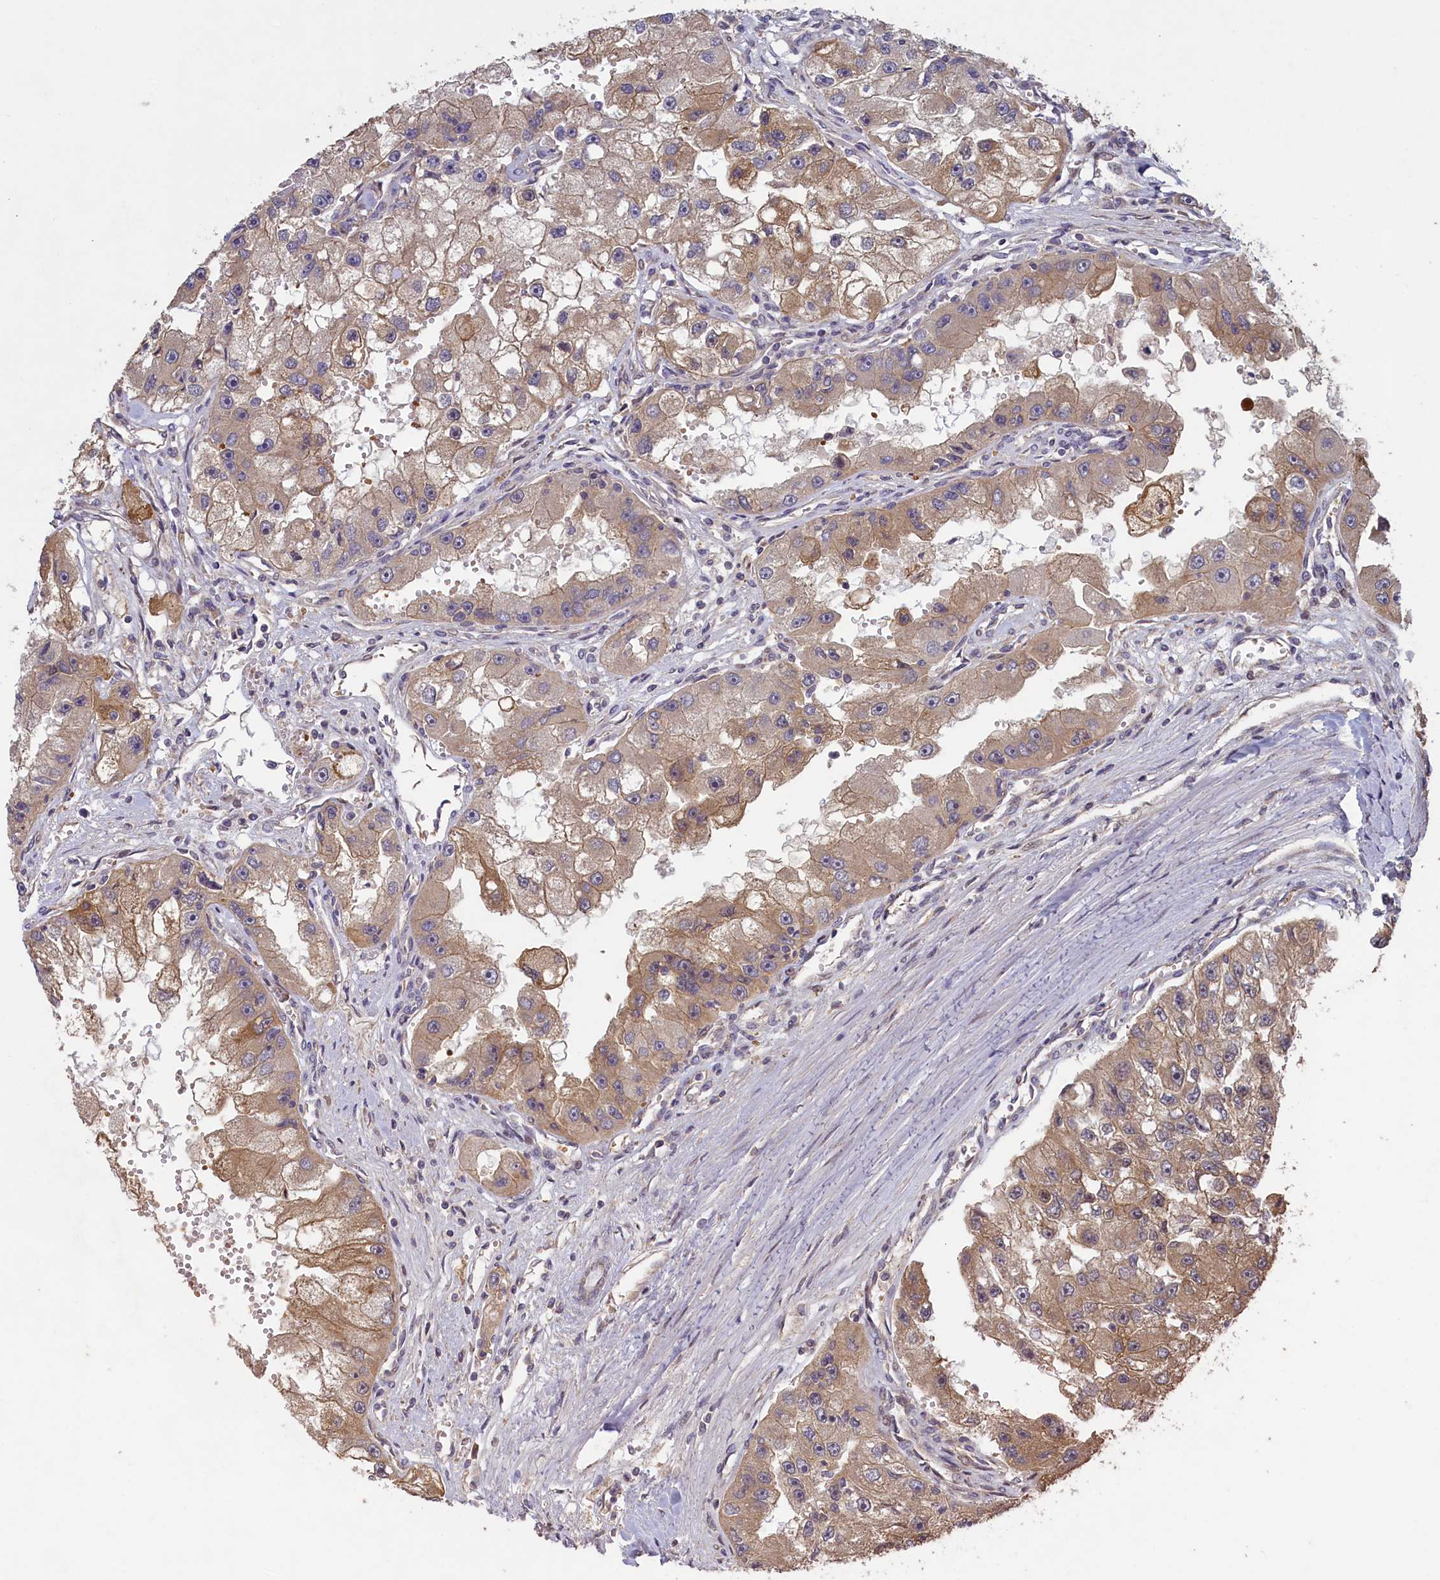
{"staining": {"intensity": "moderate", "quantity": "25%-75%", "location": "cytoplasmic/membranous"}, "tissue": "renal cancer", "cell_type": "Tumor cells", "image_type": "cancer", "snomed": [{"axis": "morphology", "description": "Adenocarcinoma, NOS"}, {"axis": "topography", "description": "Kidney"}], "caption": "The immunohistochemical stain shows moderate cytoplasmic/membranous expression in tumor cells of renal adenocarcinoma tissue.", "gene": "CIAO2B", "patient": {"sex": "male", "age": 63}}